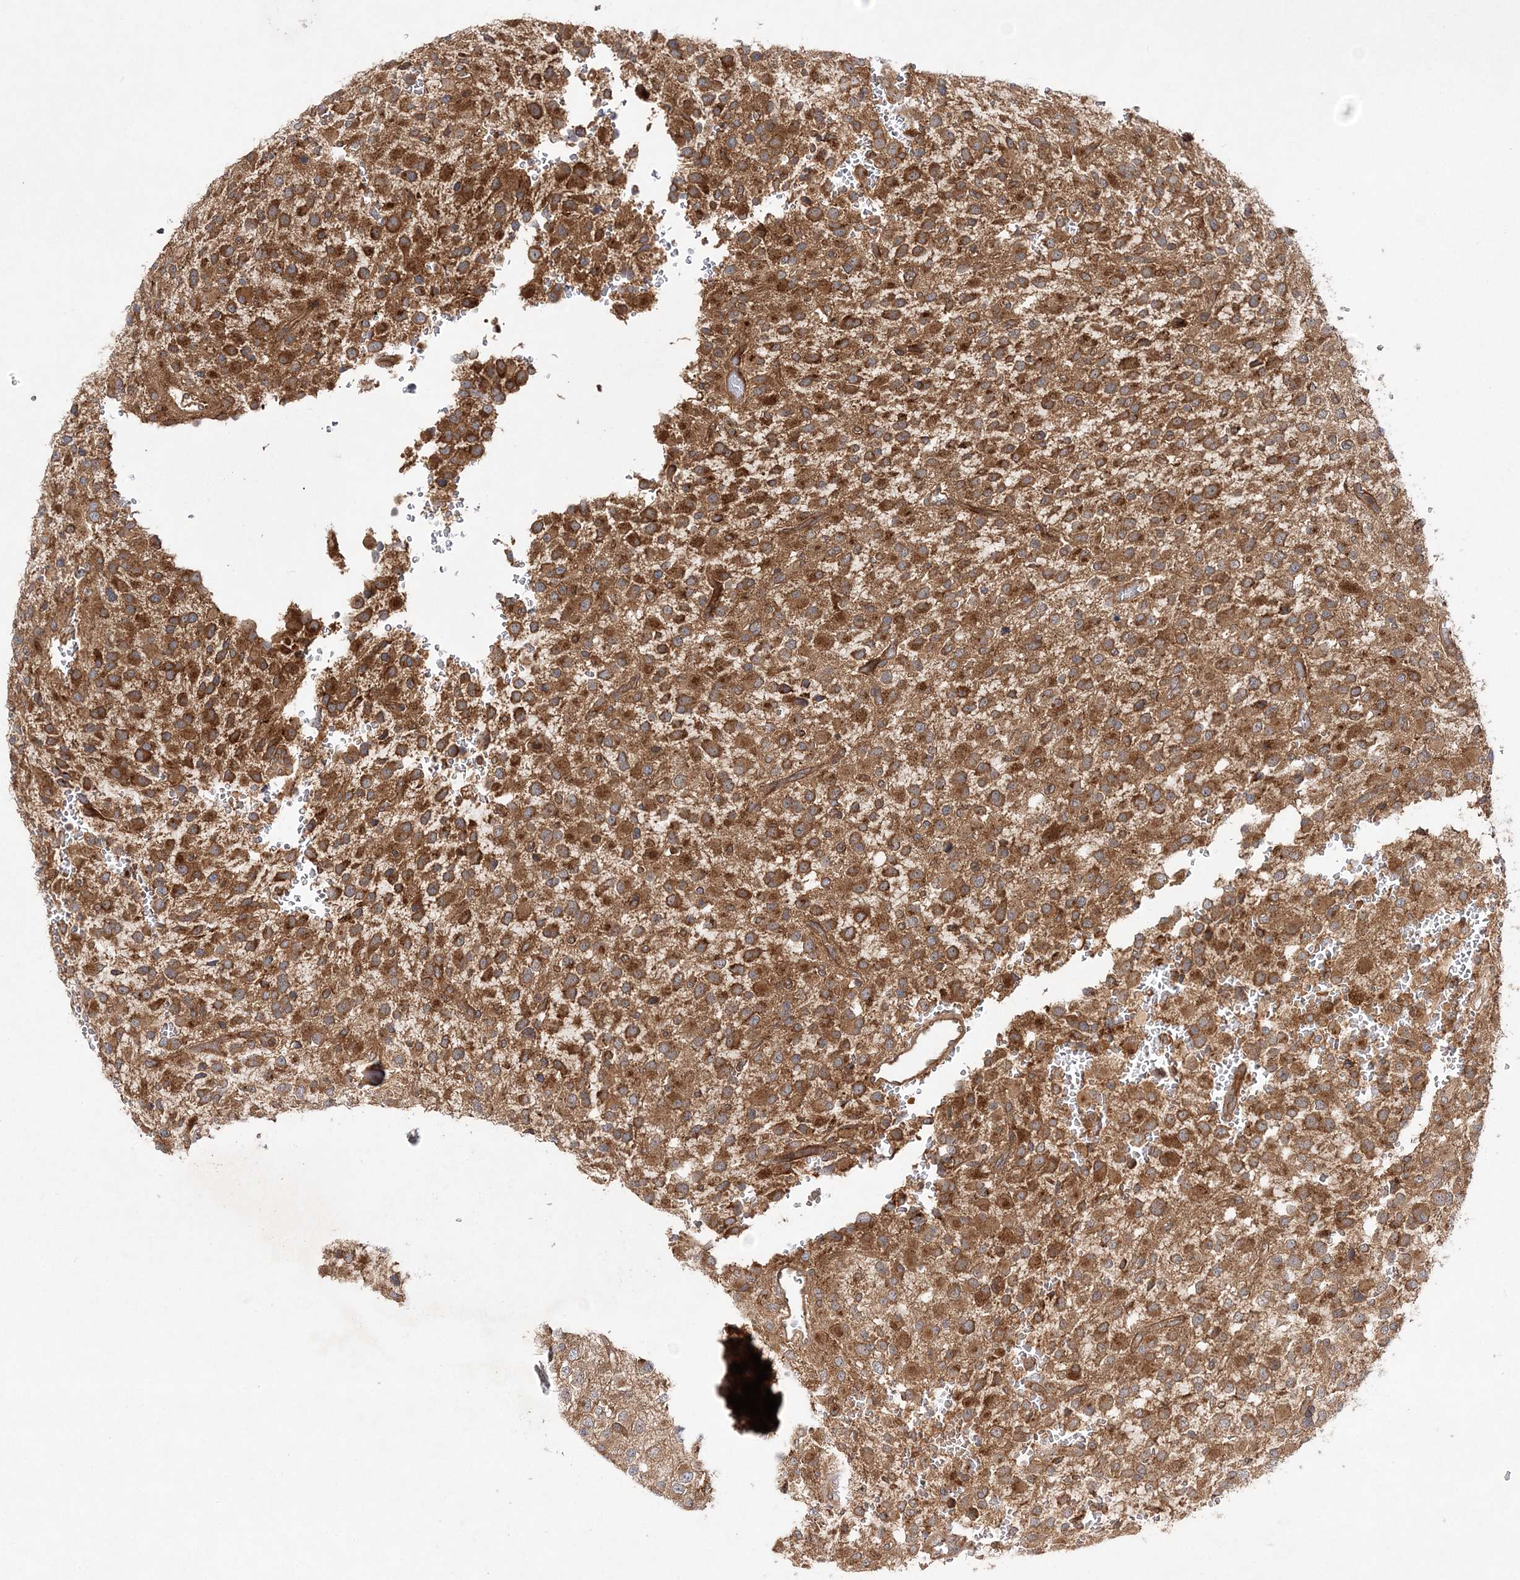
{"staining": {"intensity": "moderate", "quantity": ">75%", "location": "cytoplasmic/membranous"}, "tissue": "glioma", "cell_type": "Tumor cells", "image_type": "cancer", "snomed": [{"axis": "morphology", "description": "Glioma, malignant, High grade"}, {"axis": "topography", "description": "Brain"}], "caption": "Malignant high-grade glioma was stained to show a protein in brown. There is medium levels of moderate cytoplasmic/membranous expression in approximately >75% of tumor cells.", "gene": "TMEM9B", "patient": {"sex": "male", "age": 34}}